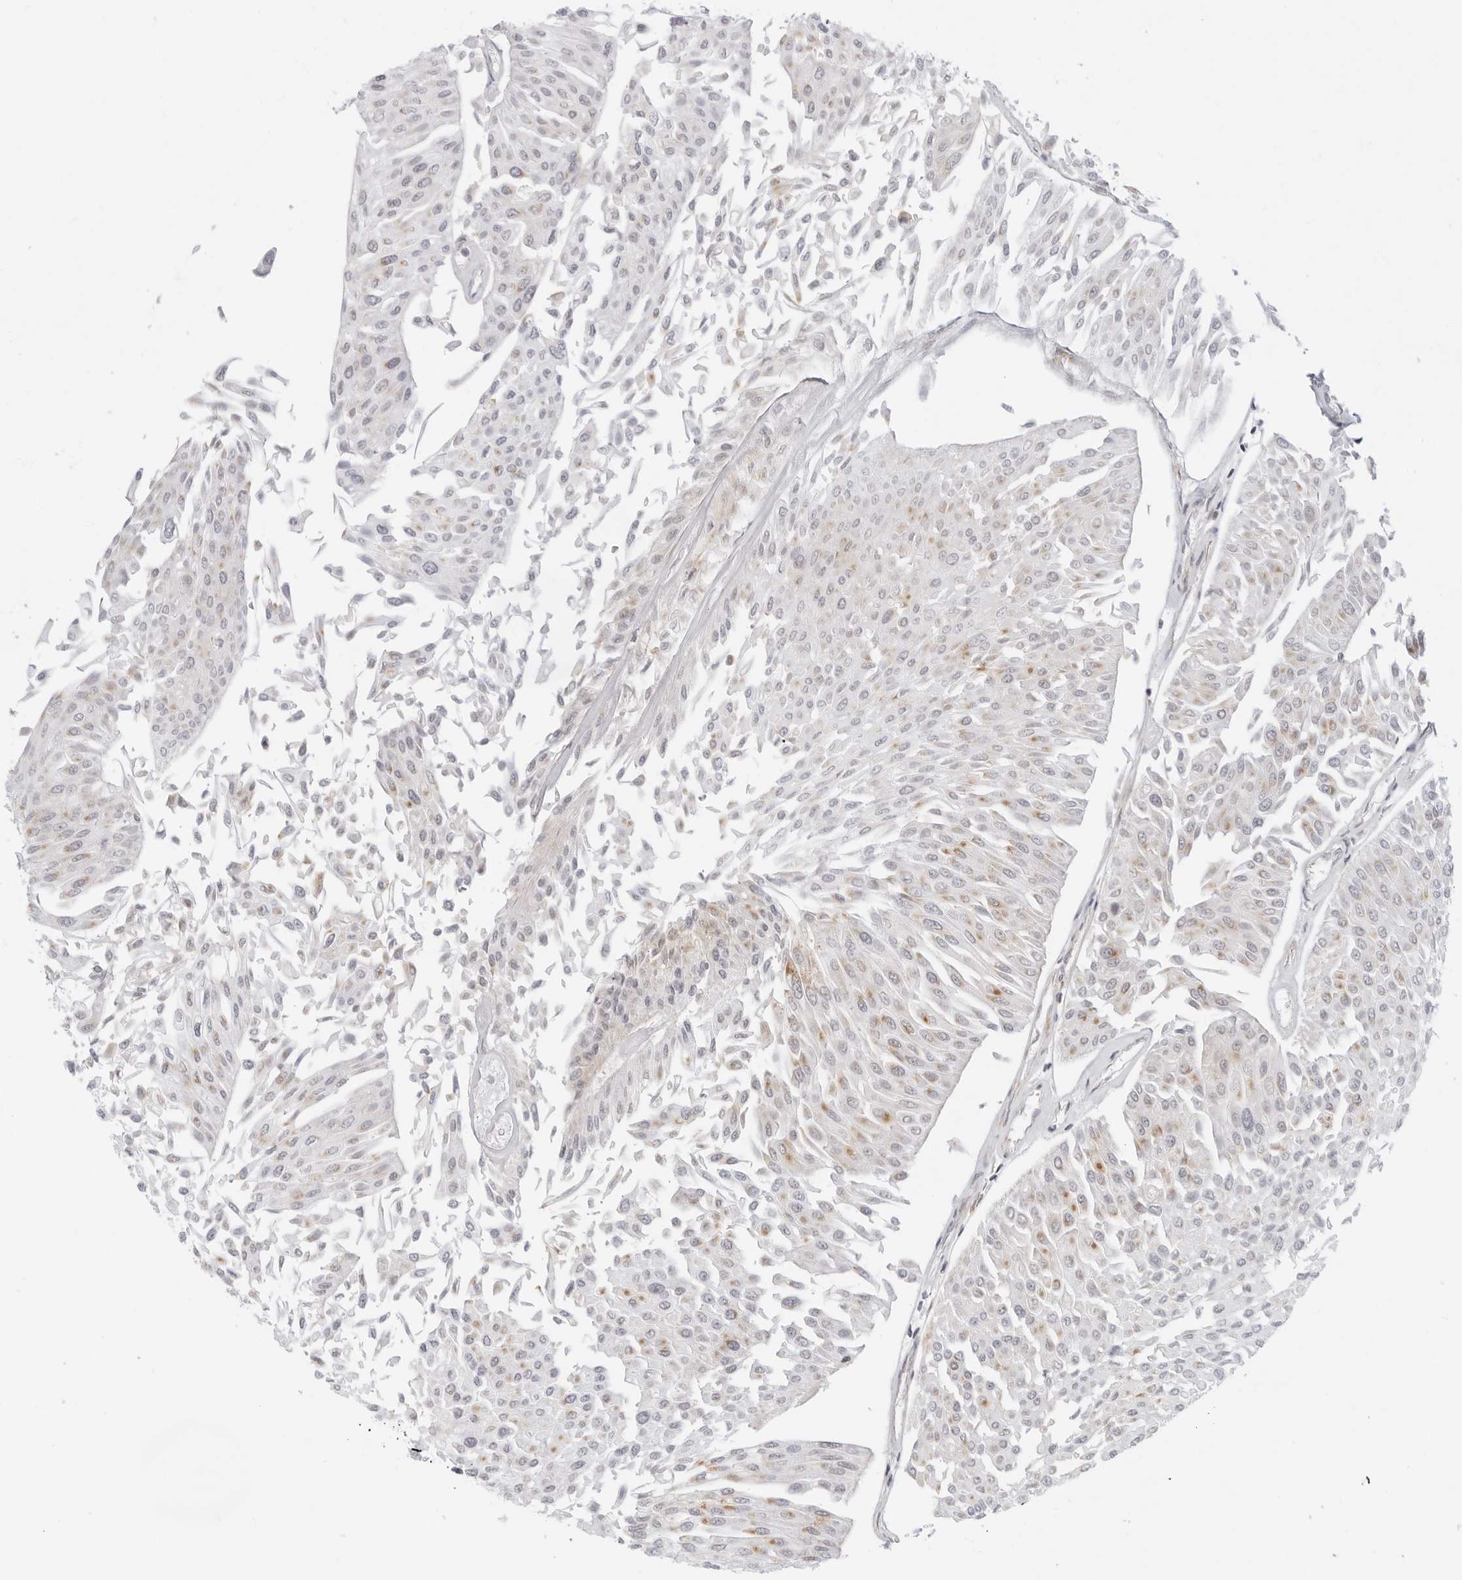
{"staining": {"intensity": "moderate", "quantity": "<25%", "location": "cytoplasmic/membranous"}, "tissue": "urothelial cancer", "cell_type": "Tumor cells", "image_type": "cancer", "snomed": [{"axis": "morphology", "description": "Urothelial carcinoma, Low grade"}, {"axis": "topography", "description": "Urinary bladder"}], "caption": "Protein staining displays moderate cytoplasmic/membranous positivity in about <25% of tumor cells in urothelial cancer.", "gene": "CIART", "patient": {"sex": "male", "age": 67}}